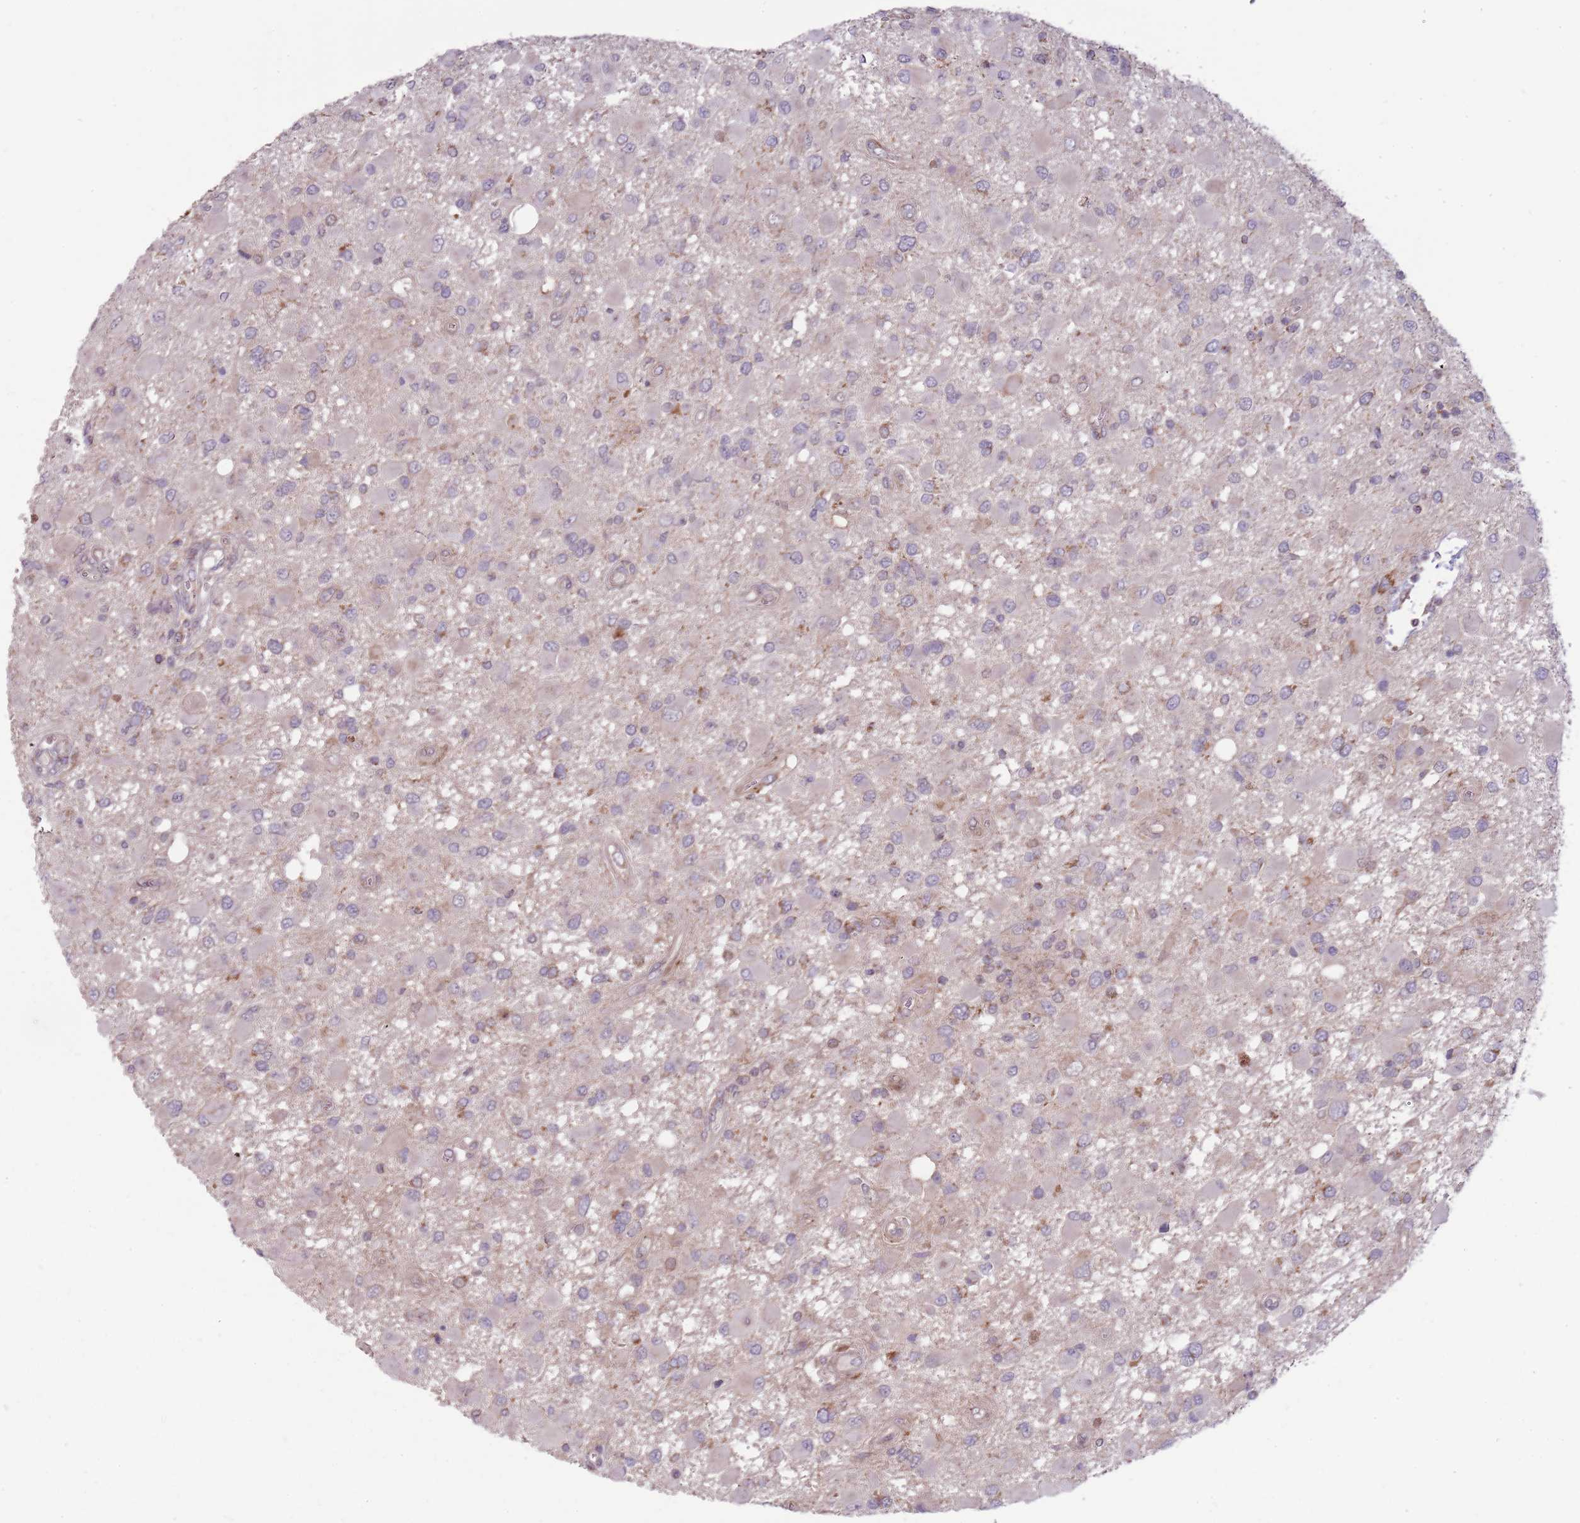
{"staining": {"intensity": "moderate", "quantity": "<25%", "location": "cytoplasmic/membranous"}, "tissue": "glioma", "cell_type": "Tumor cells", "image_type": "cancer", "snomed": [{"axis": "morphology", "description": "Glioma, malignant, High grade"}, {"axis": "topography", "description": "Brain"}], "caption": "The photomicrograph exhibits staining of glioma, revealing moderate cytoplasmic/membranous protein expression (brown color) within tumor cells.", "gene": "RNF181", "patient": {"sex": "male", "age": 53}}